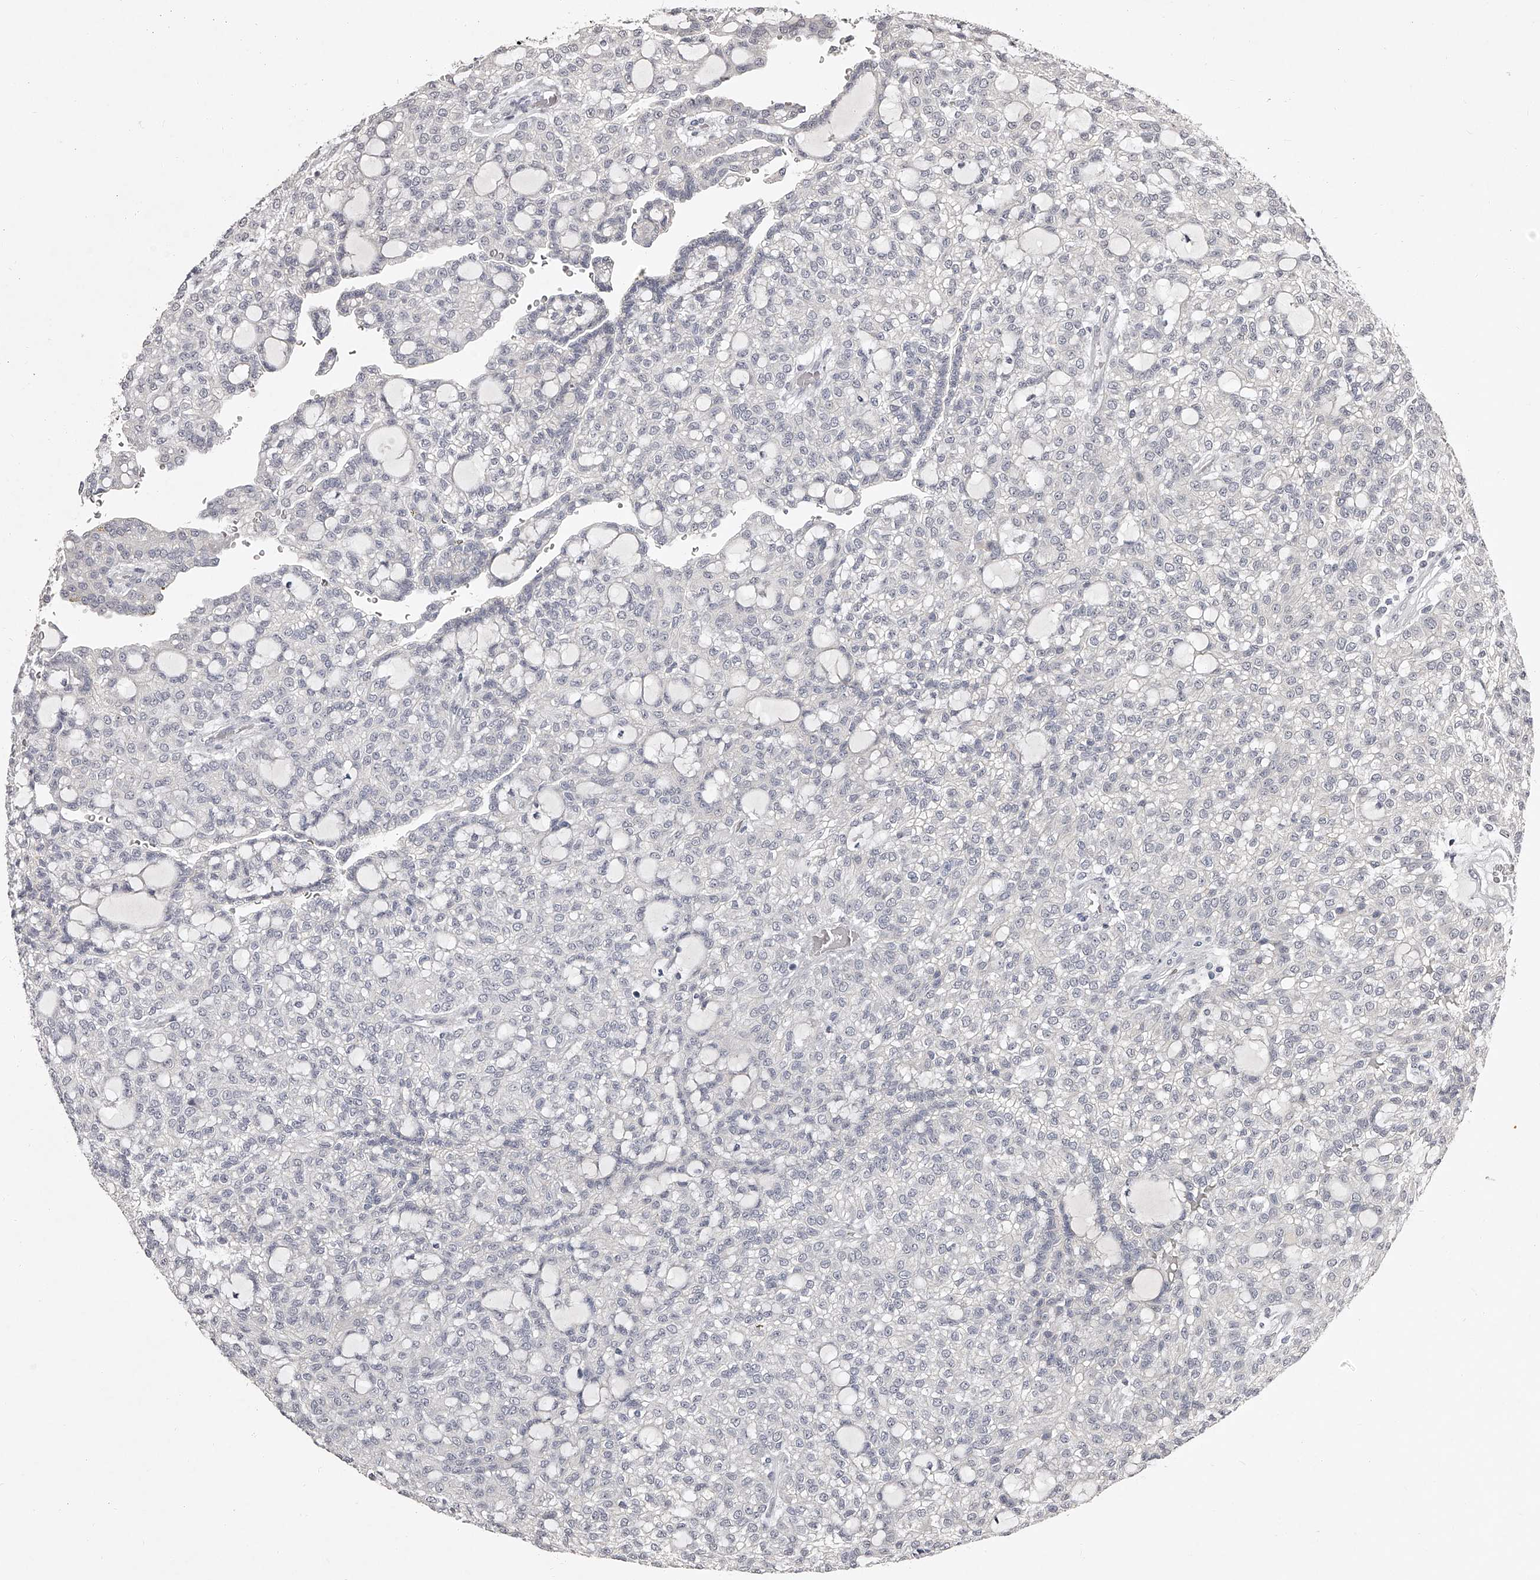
{"staining": {"intensity": "negative", "quantity": "none", "location": "none"}, "tissue": "renal cancer", "cell_type": "Tumor cells", "image_type": "cancer", "snomed": [{"axis": "morphology", "description": "Adenocarcinoma, NOS"}, {"axis": "topography", "description": "Kidney"}], "caption": "A photomicrograph of renal cancer (adenocarcinoma) stained for a protein shows no brown staining in tumor cells.", "gene": "NT5DC1", "patient": {"sex": "male", "age": 63}}